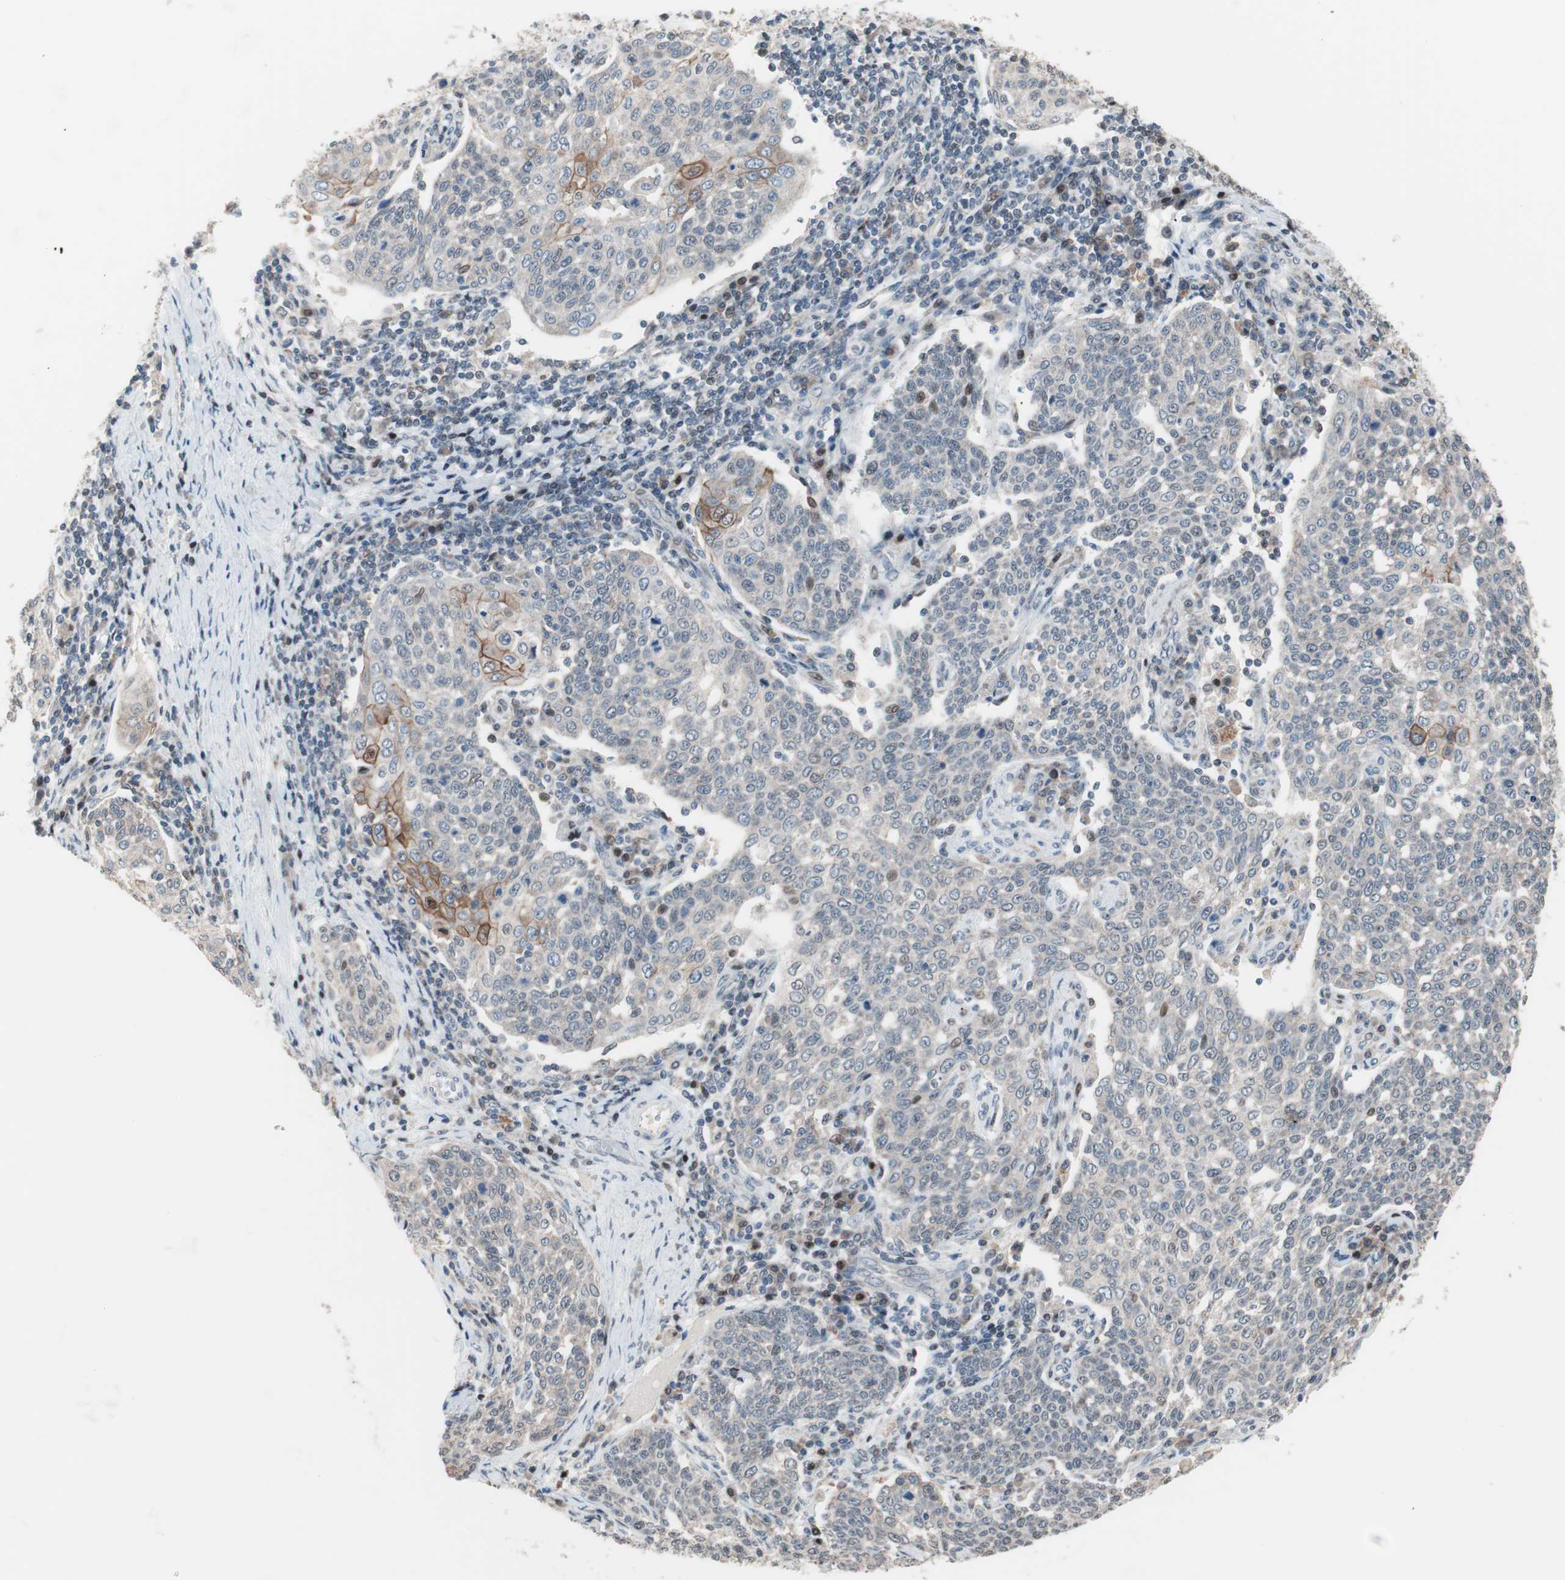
{"staining": {"intensity": "moderate", "quantity": "<25%", "location": "cytoplasmic/membranous"}, "tissue": "cervical cancer", "cell_type": "Tumor cells", "image_type": "cancer", "snomed": [{"axis": "morphology", "description": "Squamous cell carcinoma, NOS"}, {"axis": "topography", "description": "Cervix"}], "caption": "Tumor cells display moderate cytoplasmic/membranous staining in about <25% of cells in cervical cancer.", "gene": "POLH", "patient": {"sex": "female", "age": 34}}